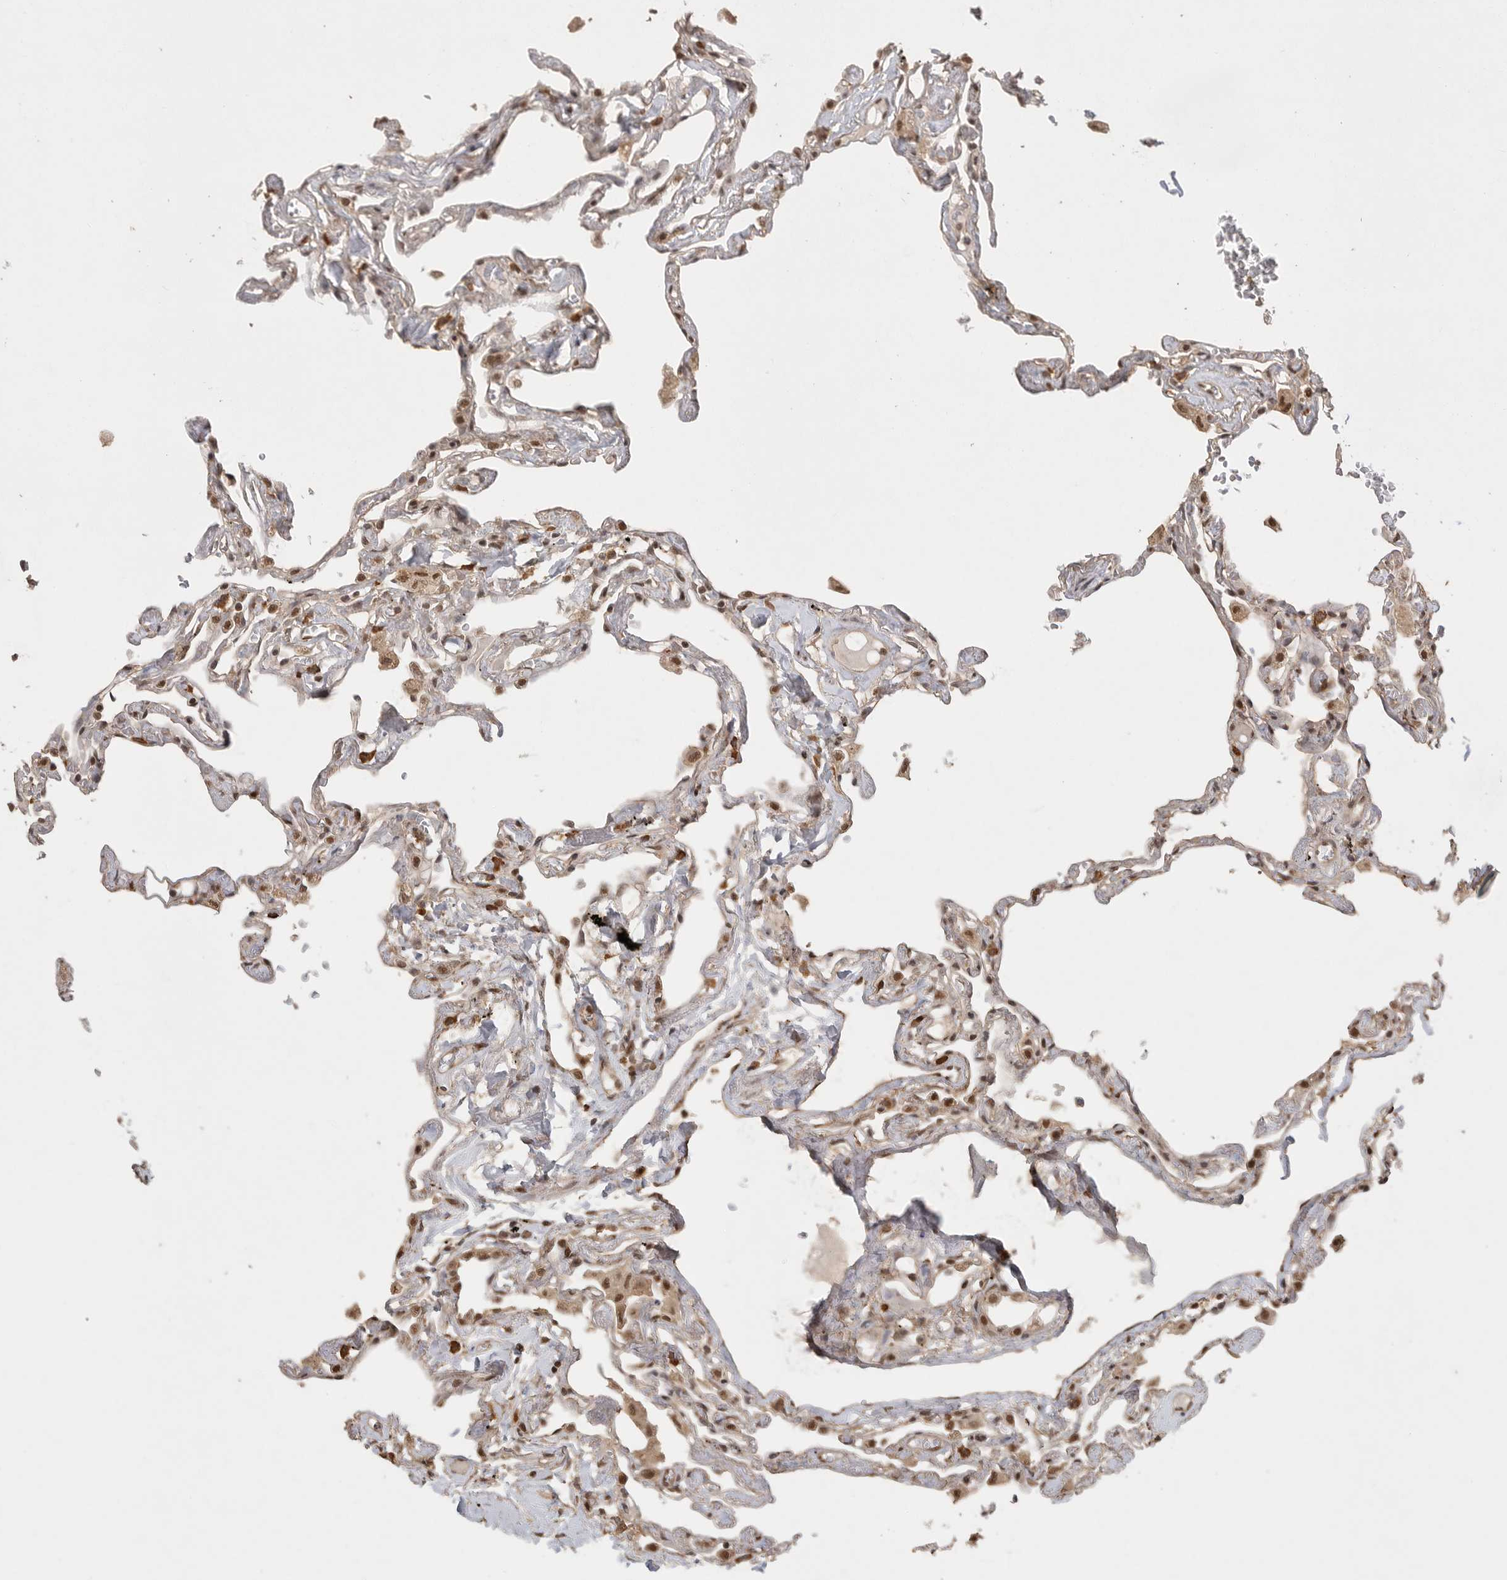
{"staining": {"intensity": "moderate", "quantity": ">75%", "location": "cytoplasmic/membranous,nuclear"}, "tissue": "lung", "cell_type": "Alveolar cells", "image_type": "normal", "snomed": [{"axis": "morphology", "description": "Normal tissue, NOS"}, {"axis": "topography", "description": "Lung"}], "caption": "DAB immunohistochemical staining of unremarkable lung reveals moderate cytoplasmic/membranous,nuclear protein positivity in about >75% of alveolar cells. (brown staining indicates protein expression, while blue staining denotes nuclei).", "gene": "DFFA", "patient": {"sex": "female", "age": 67}}